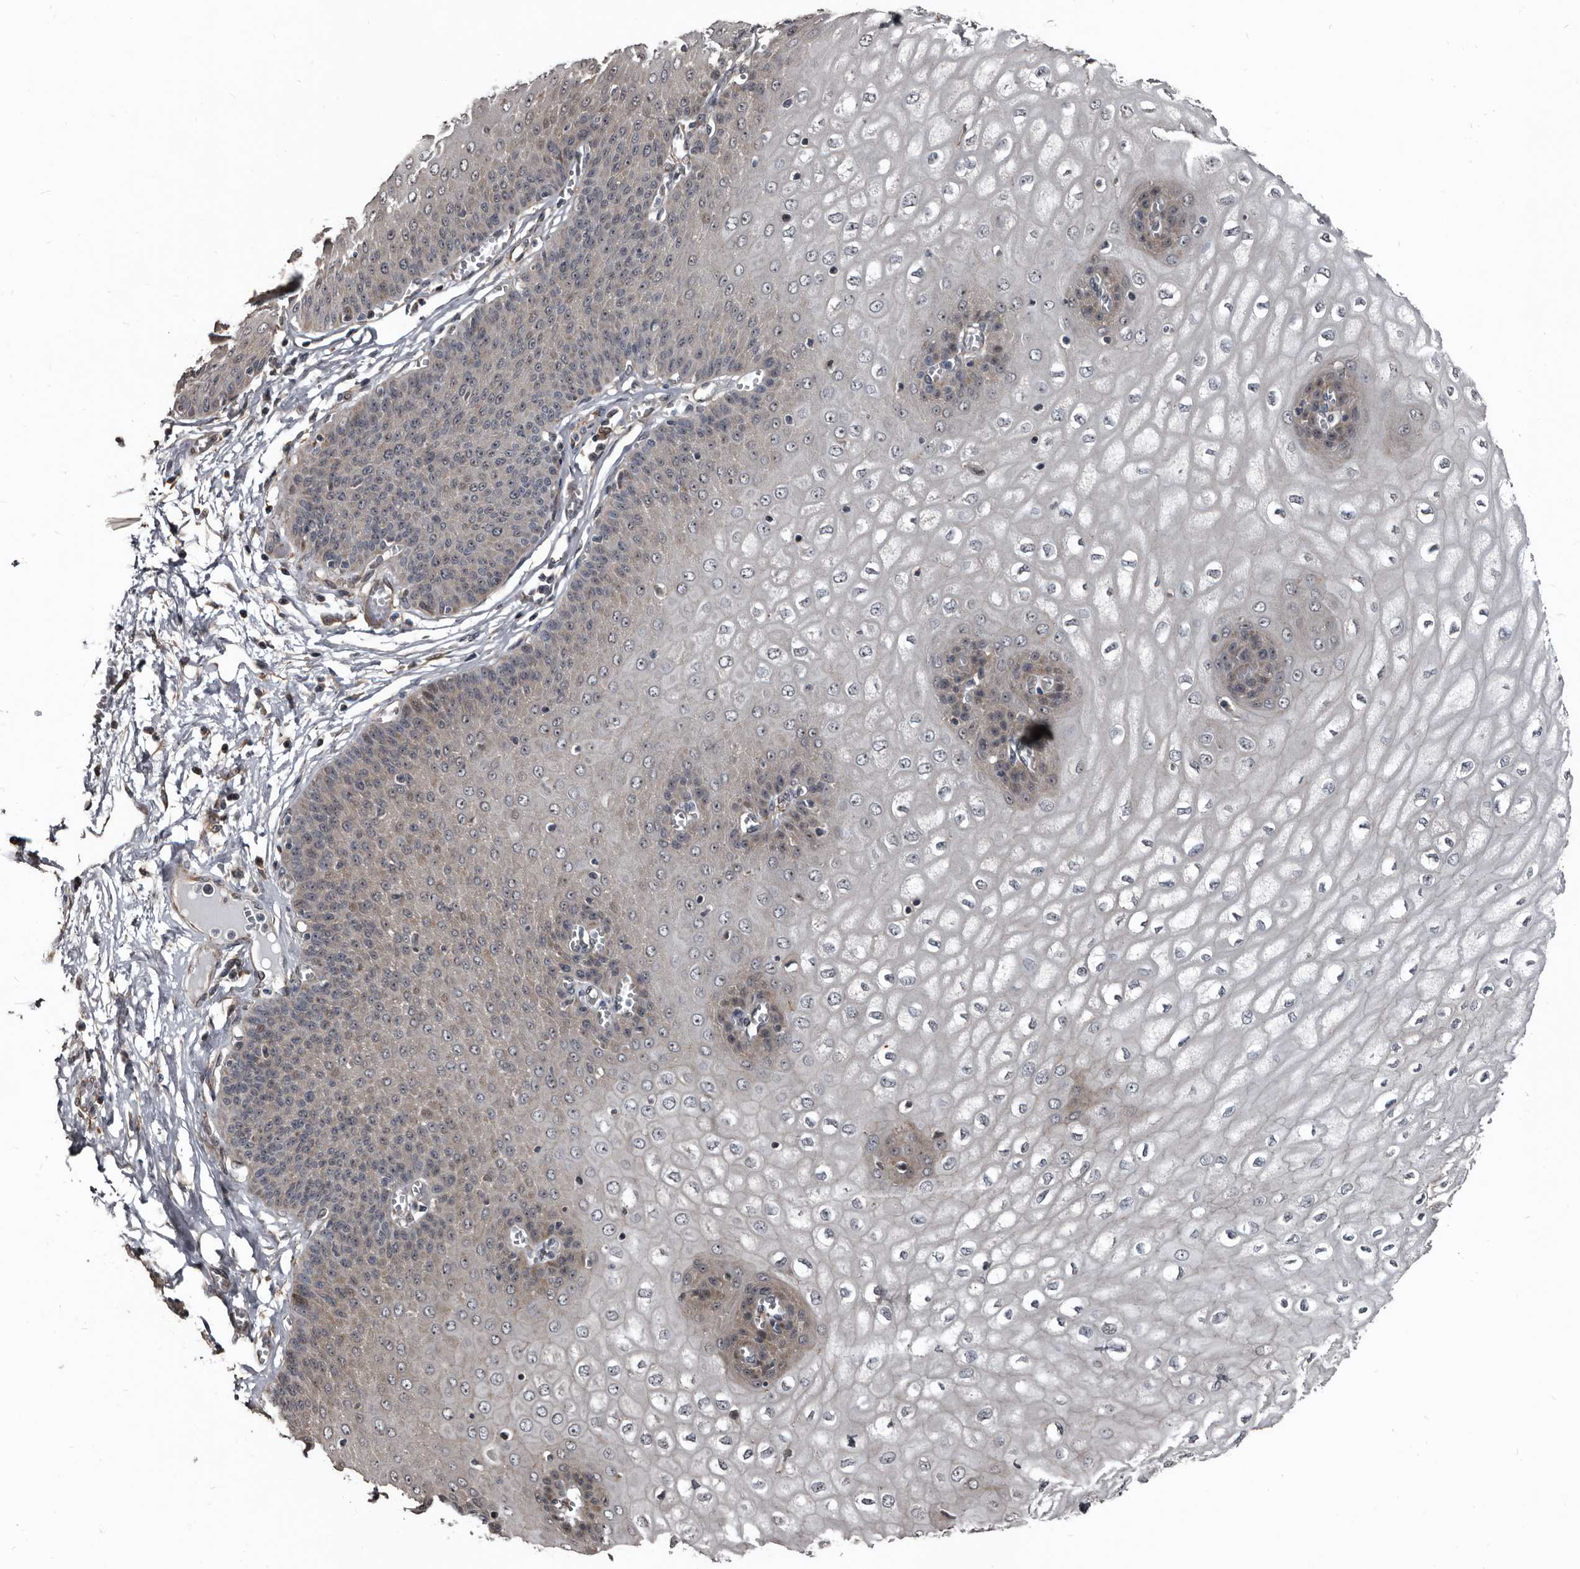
{"staining": {"intensity": "weak", "quantity": "25%-75%", "location": "cytoplasmic/membranous"}, "tissue": "esophagus", "cell_type": "Squamous epithelial cells", "image_type": "normal", "snomed": [{"axis": "morphology", "description": "Normal tissue, NOS"}, {"axis": "topography", "description": "Esophagus"}], "caption": "High-magnification brightfield microscopy of unremarkable esophagus stained with DAB (3,3'-diaminobenzidine) (brown) and counterstained with hematoxylin (blue). squamous epithelial cells exhibit weak cytoplasmic/membranous positivity is present in approximately25%-75% of cells. The protein is stained brown, and the nuclei are stained in blue (DAB (3,3'-diaminobenzidine) IHC with brightfield microscopy, high magnification).", "gene": "DHPS", "patient": {"sex": "male", "age": 60}}